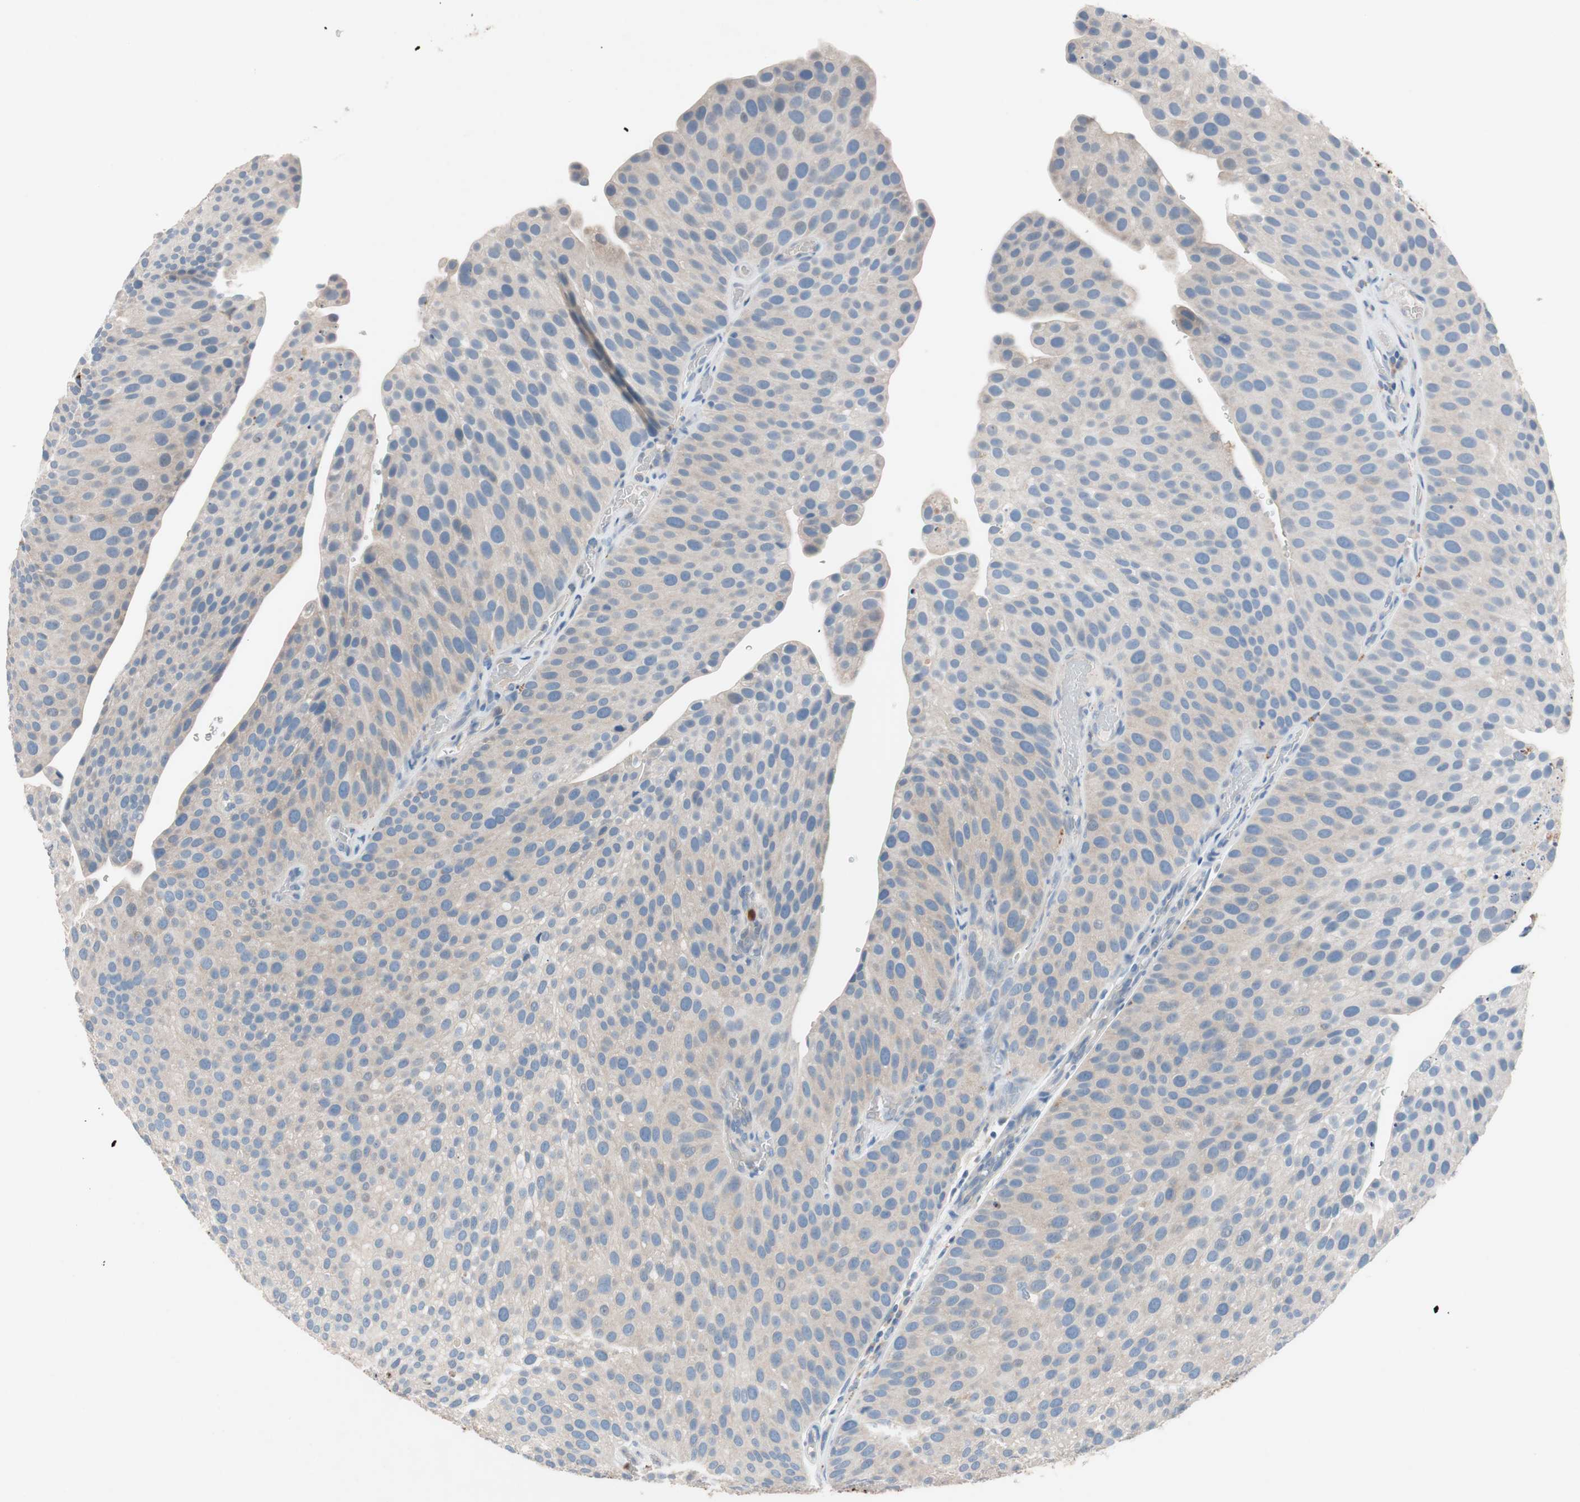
{"staining": {"intensity": "weak", "quantity": ">75%", "location": "cytoplasmic/membranous"}, "tissue": "urothelial cancer", "cell_type": "Tumor cells", "image_type": "cancer", "snomed": [{"axis": "morphology", "description": "Urothelial carcinoma, Low grade"}, {"axis": "topography", "description": "Smooth muscle"}, {"axis": "topography", "description": "Urinary bladder"}], "caption": "A high-resolution micrograph shows IHC staining of urothelial cancer, which displays weak cytoplasmic/membranous positivity in approximately >75% of tumor cells.", "gene": "CLEC4D", "patient": {"sex": "male", "age": 60}}